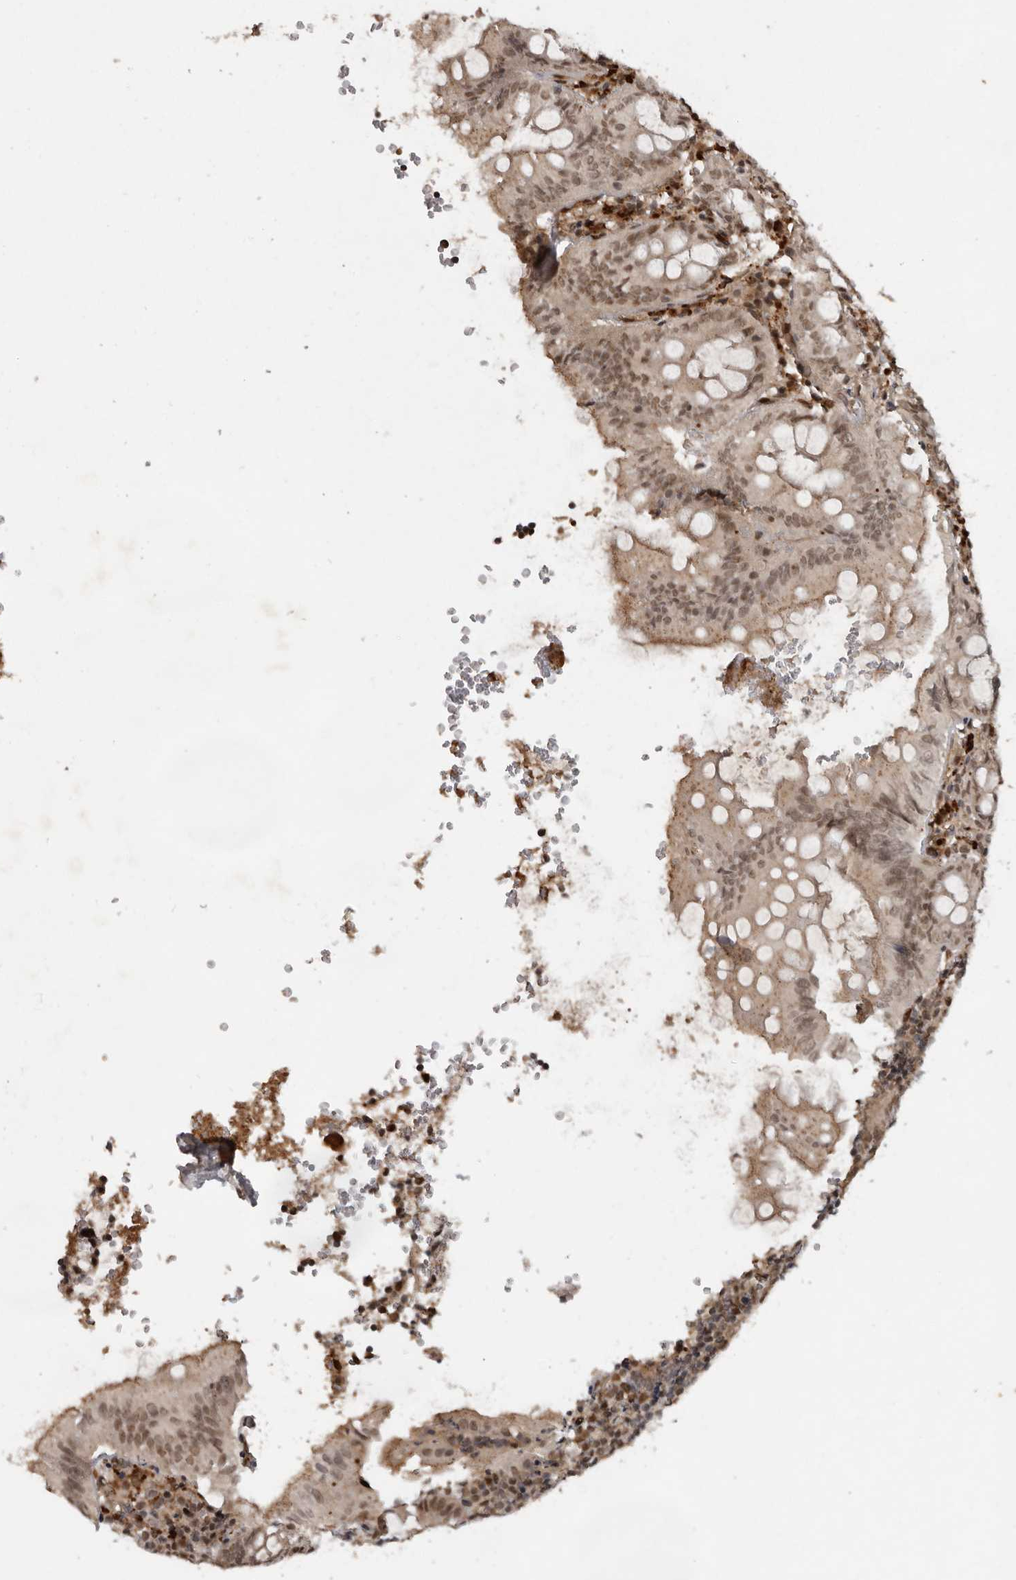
{"staining": {"intensity": "weak", "quantity": ">75%", "location": "nuclear"}, "tissue": "appendix", "cell_type": "Glandular cells", "image_type": "normal", "snomed": [{"axis": "morphology", "description": "Normal tissue, NOS"}, {"axis": "topography", "description": "Appendix"}], "caption": "Weak nuclear expression for a protein is present in about >75% of glandular cells of unremarkable appendix using immunohistochemistry (IHC).", "gene": "CDC27", "patient": {"sex": "male", "age": 8}}